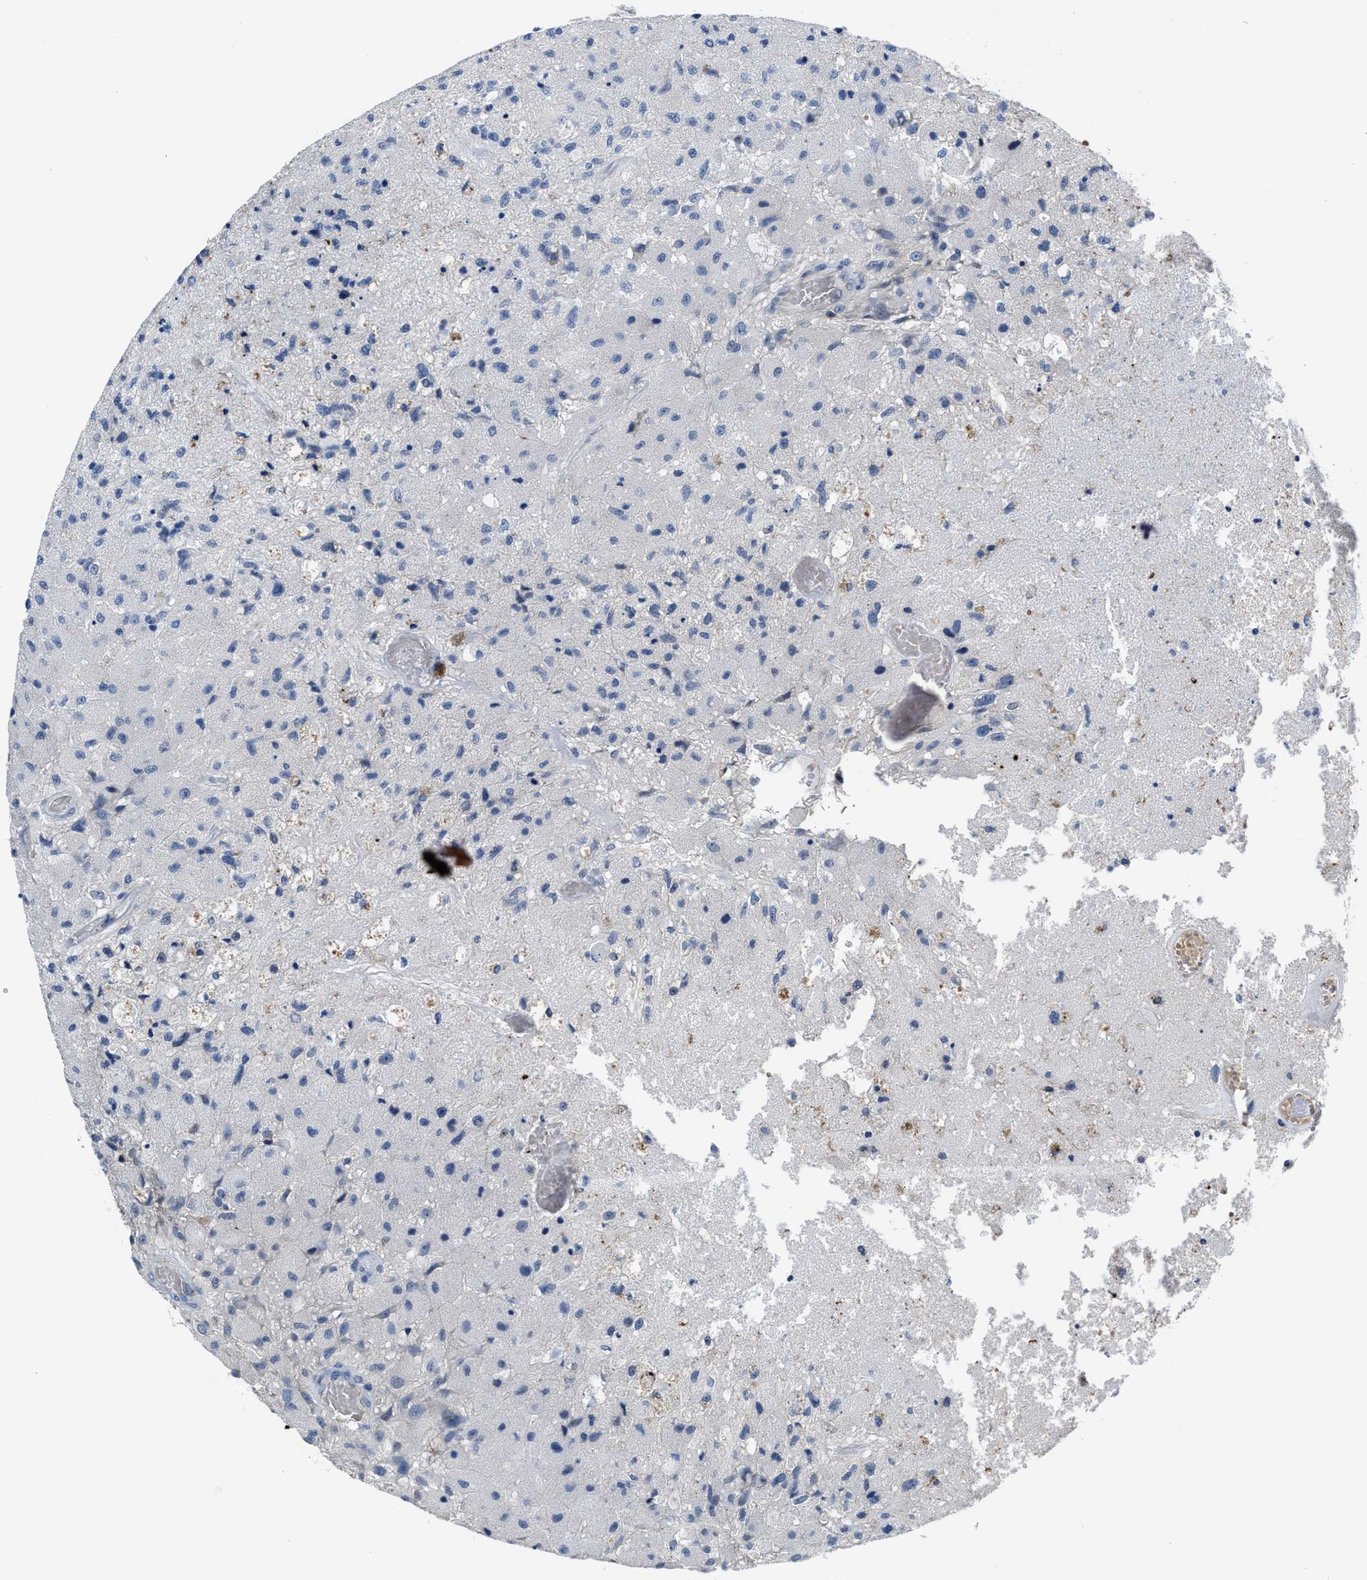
{"staining": {"intensity": "negative", "quantity": "none", "location": "none"}, "tissue": "glioma", "cell_type": "Tumor cells", "image_type": "cancer", "snomed": [{"axis": "morphology", "description": "Normal tissue, NOS"}, {"axis": "morphology", "description": "Glioma, malignant, High grade"}, {"axis": "topography", "description": "Cerebral cortex"}], "caption": "Photomicrograph shows no protein staining in tumor cells of glioma tissue. Nuclei are stained in blue.", "gene": "GHITM", "patient": {"sex": "male", "age": 77}}